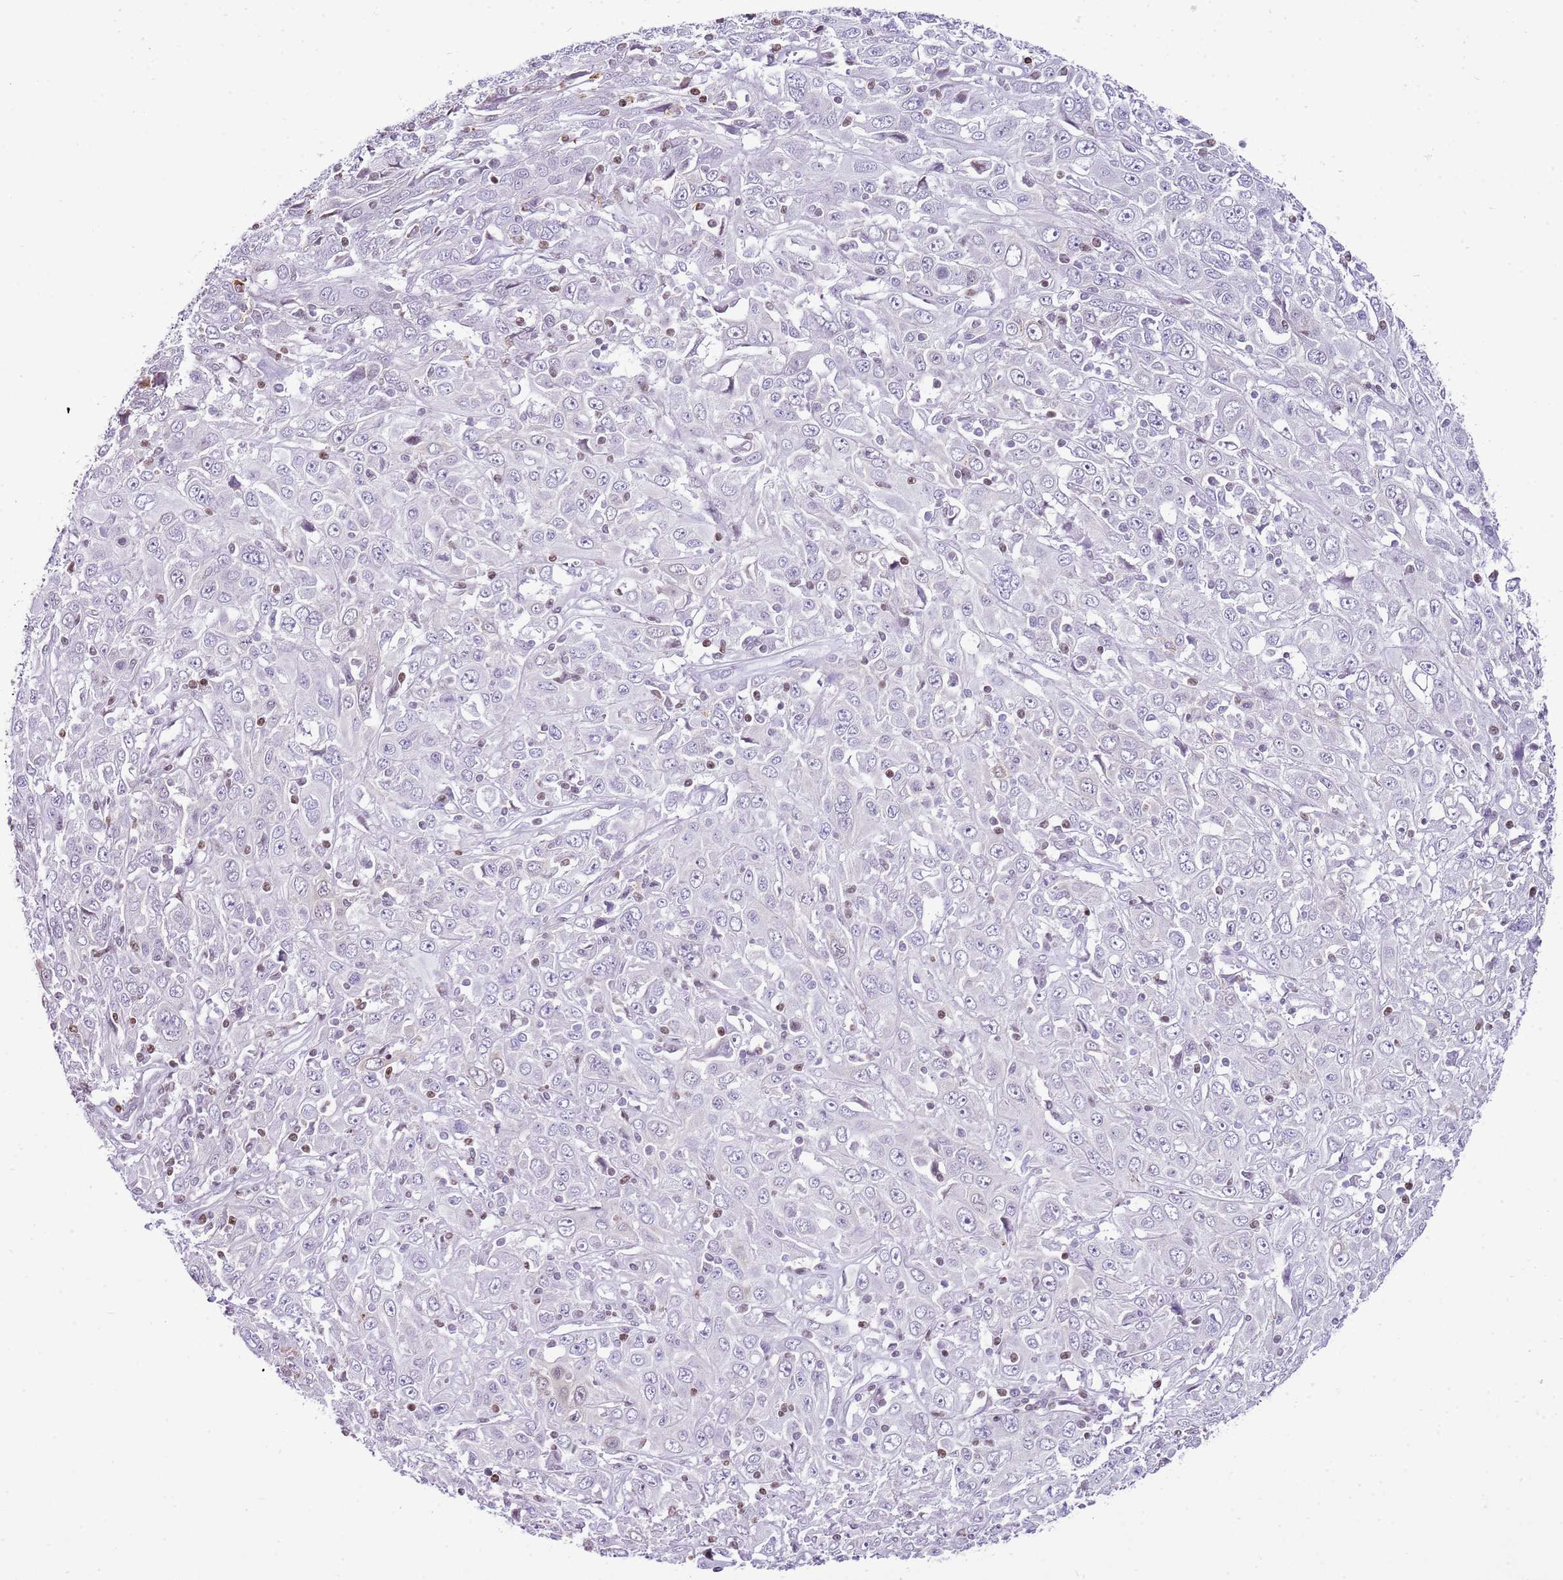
{"staining": {"intensity": "negative", "quantity": "none", "location": "none"}, "tissue": "cervical cancer", "cell_type": "Tumor cells", "image_type": "cancer", "snomed": [{"axis": "morphology", "description": "Squamous cell carcinoma, NOS"}, {"axis": "topography", "description": "Cervix"}], "caption": "This photomicrograph is of cervical cancer stained with immunohistochemistry to label a protein in brown with the nuclei are counter-stained blue. There is no expression in tumor cells.", "gene": "PRR15", "patient": {"sex": "female", "age": 46}}